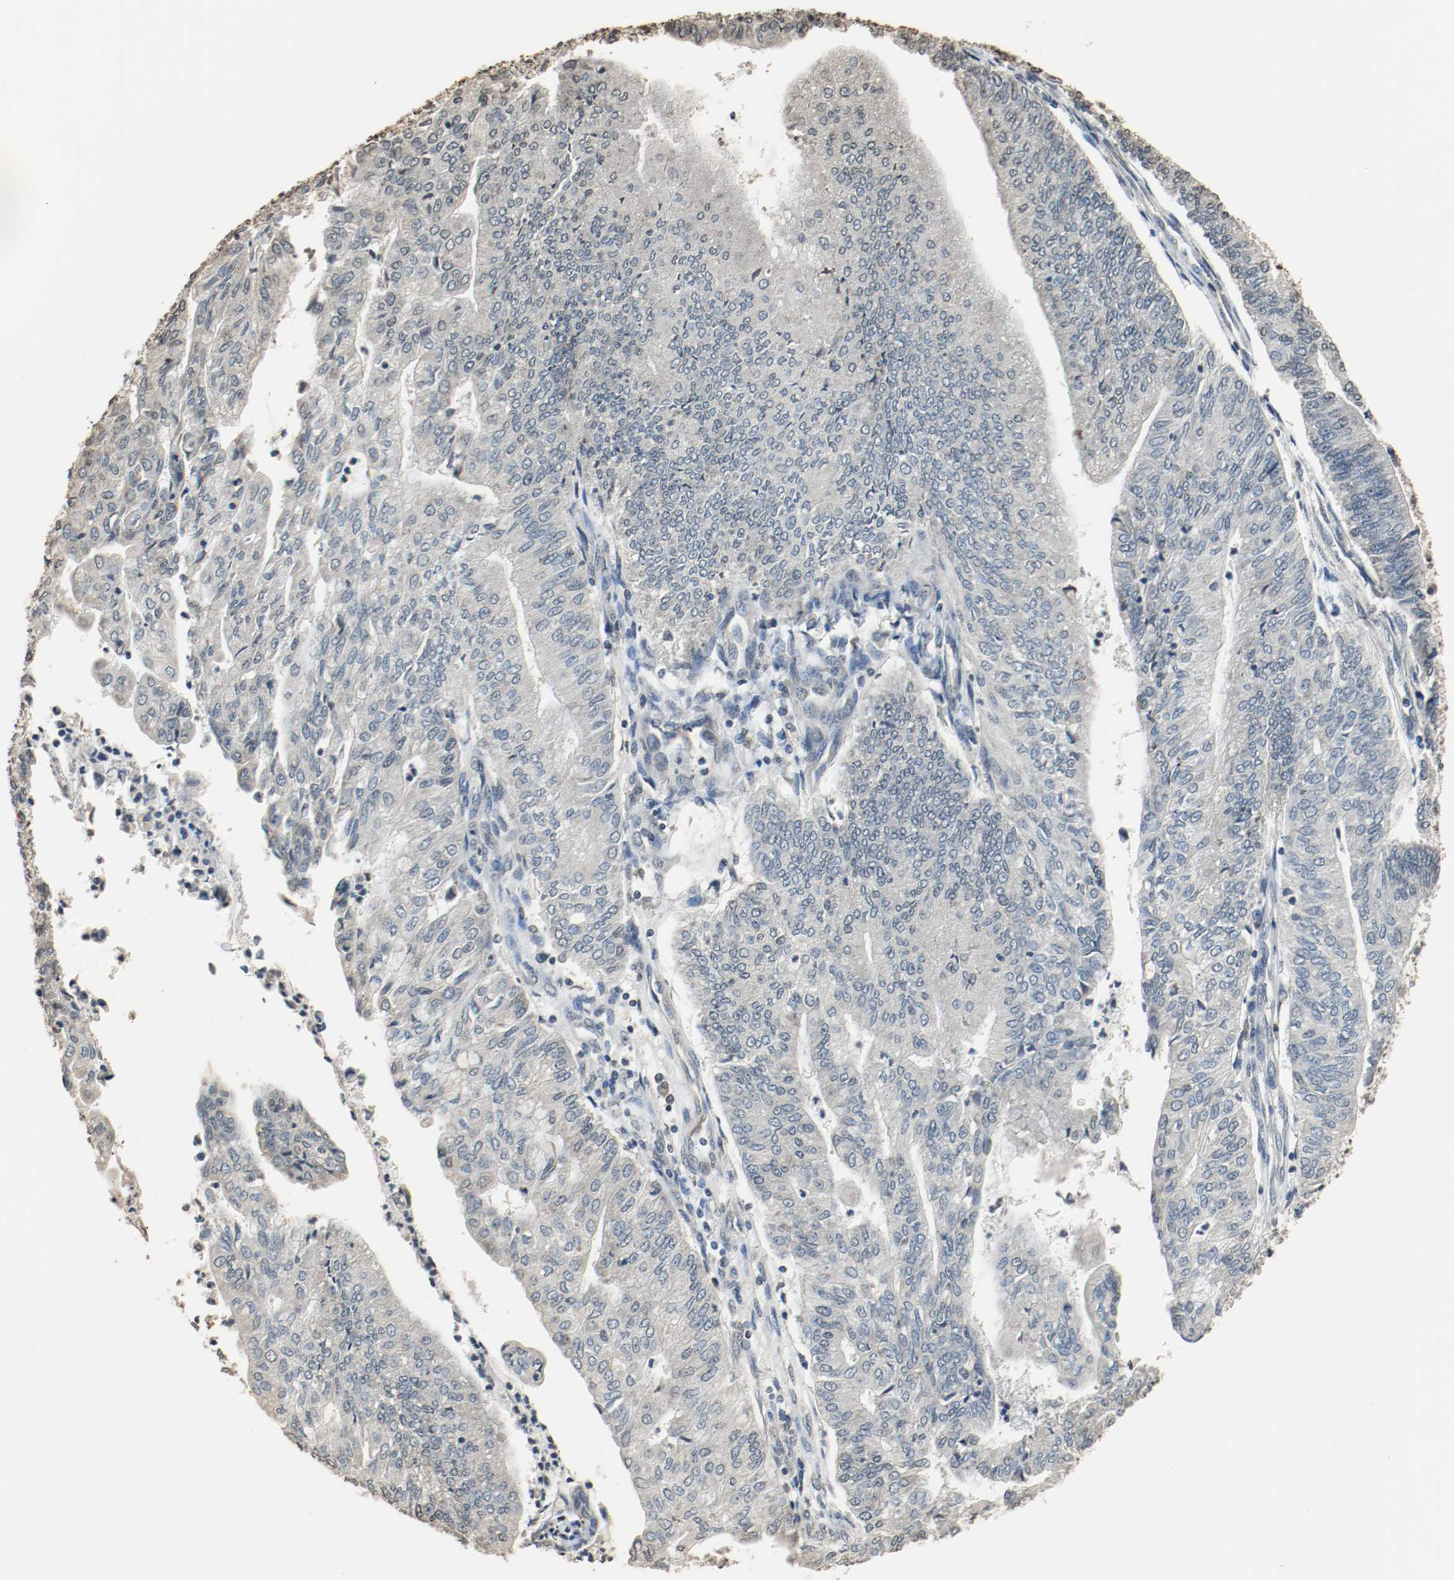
{"staining": {"intensity": "negative", "quantity": "none", "location": "none"}, "tissue": "endometrial cancer", "cell_type": "Tumor cells", "image_type": "cancer", "snomed": [{"axis": "morphology", "description": "Adenocarcinoma, NOS"}, {"axis": "topography", "description": "Endometrium"}], "caption": "Adenocarcinoma (endometrial) was stained to show a protein in brown. There is no significant staining in tumor cells. (Stains: DAB (3,3'-diaminobenzidine) immunohistochemistry (IHC) with hematoxylin counter stain, Microscopy: brightfield microscopy at high magnification).", "gene": "RTN4", "patient": {"sex": "female", "age": 59}}